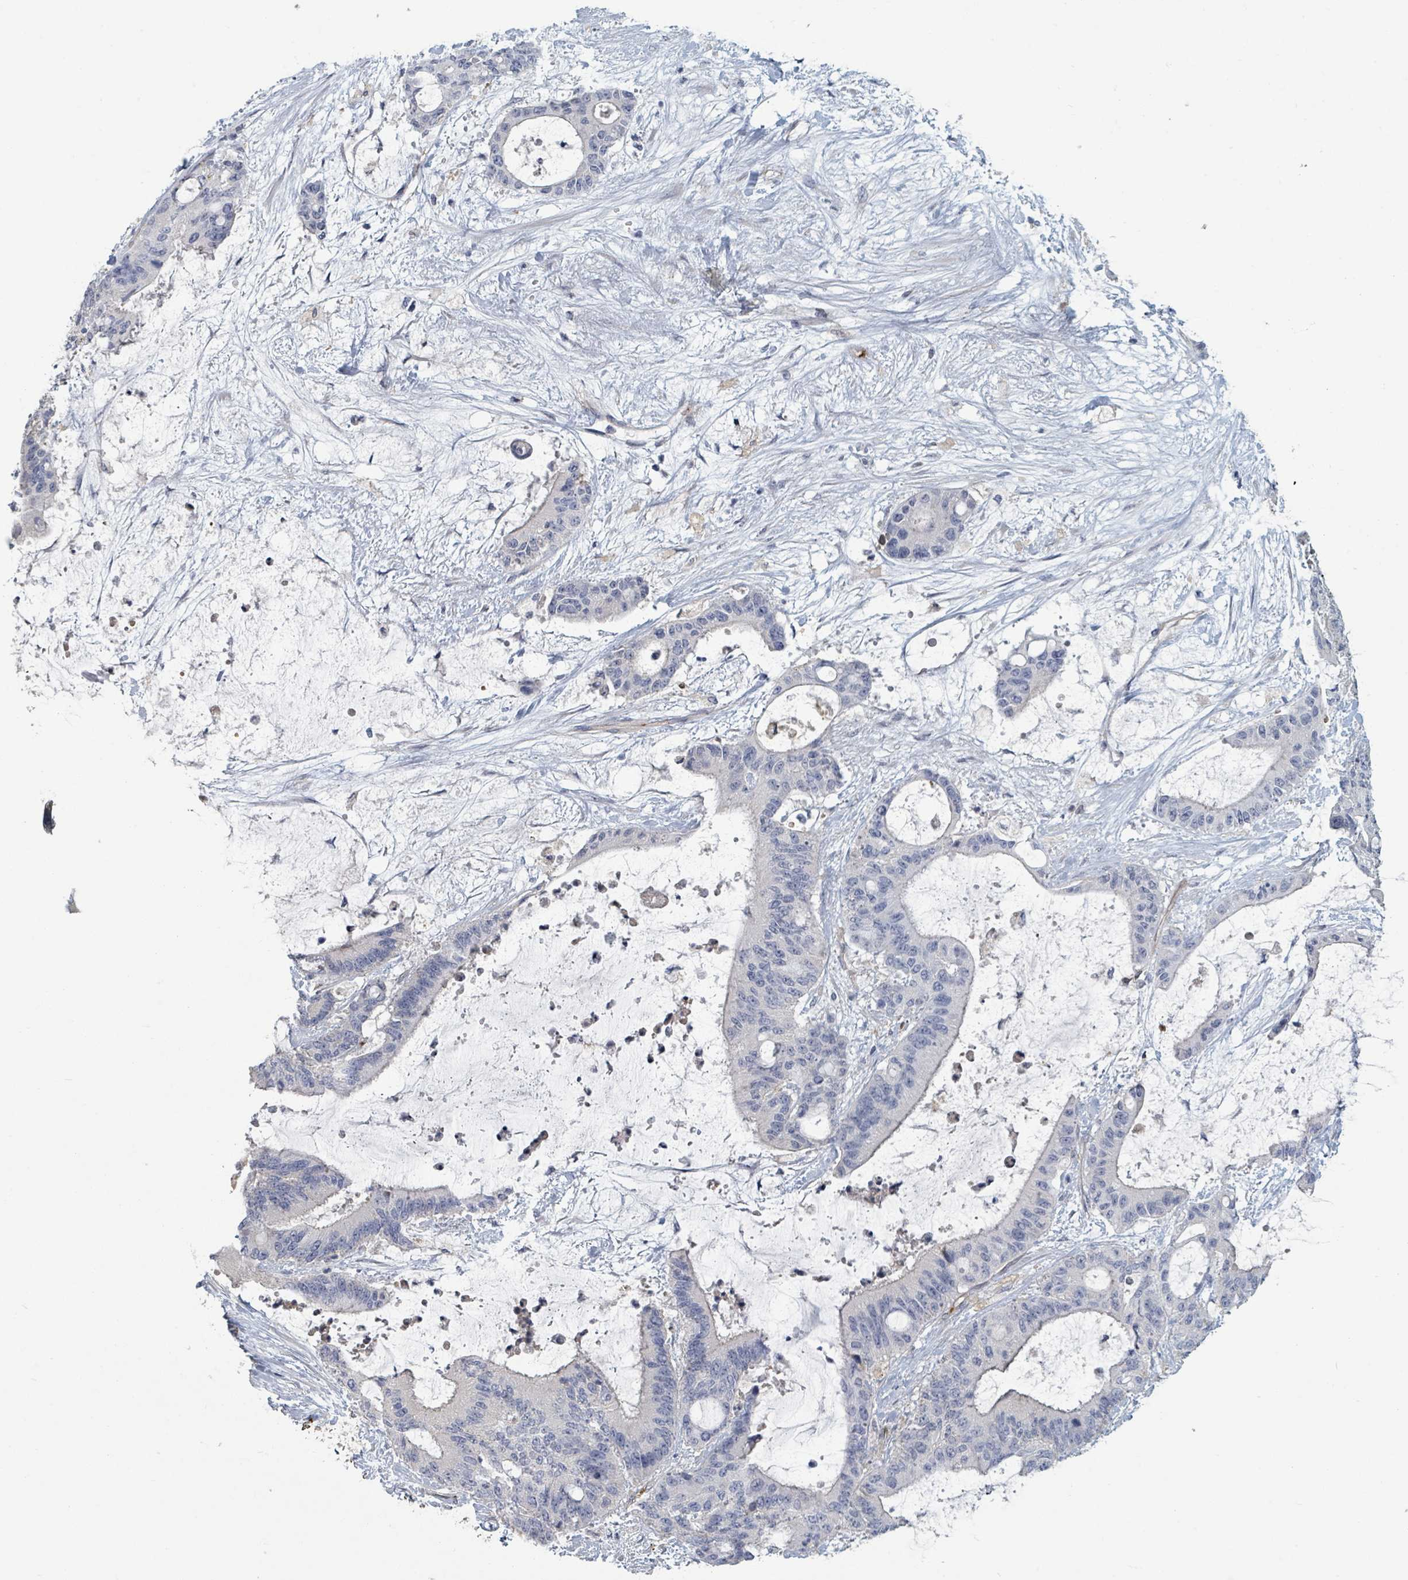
{"staining": {"intensity": "negative", "quantity": "none", "location": "none"}, "tissue": "liver cancer", "cell_type": "Tumor cells", "image_type": "cancer", "snomed": [{"axis": "morphology", "description": "Normal tissue, NOS"}, {"axis": "morphology", "description": "Cholangiocarcinoma"}, {"axis": "topography", "description": "Liver"}, {"axis": "topography", "description": "Peripheral nerve tissue"}], "caption": "Tumor cells are negative for brown protein staining in liver cancer (cholangiocarcinoma).", "gene": "PLAUR", "patient": {"sex": "female", "age": 73}}